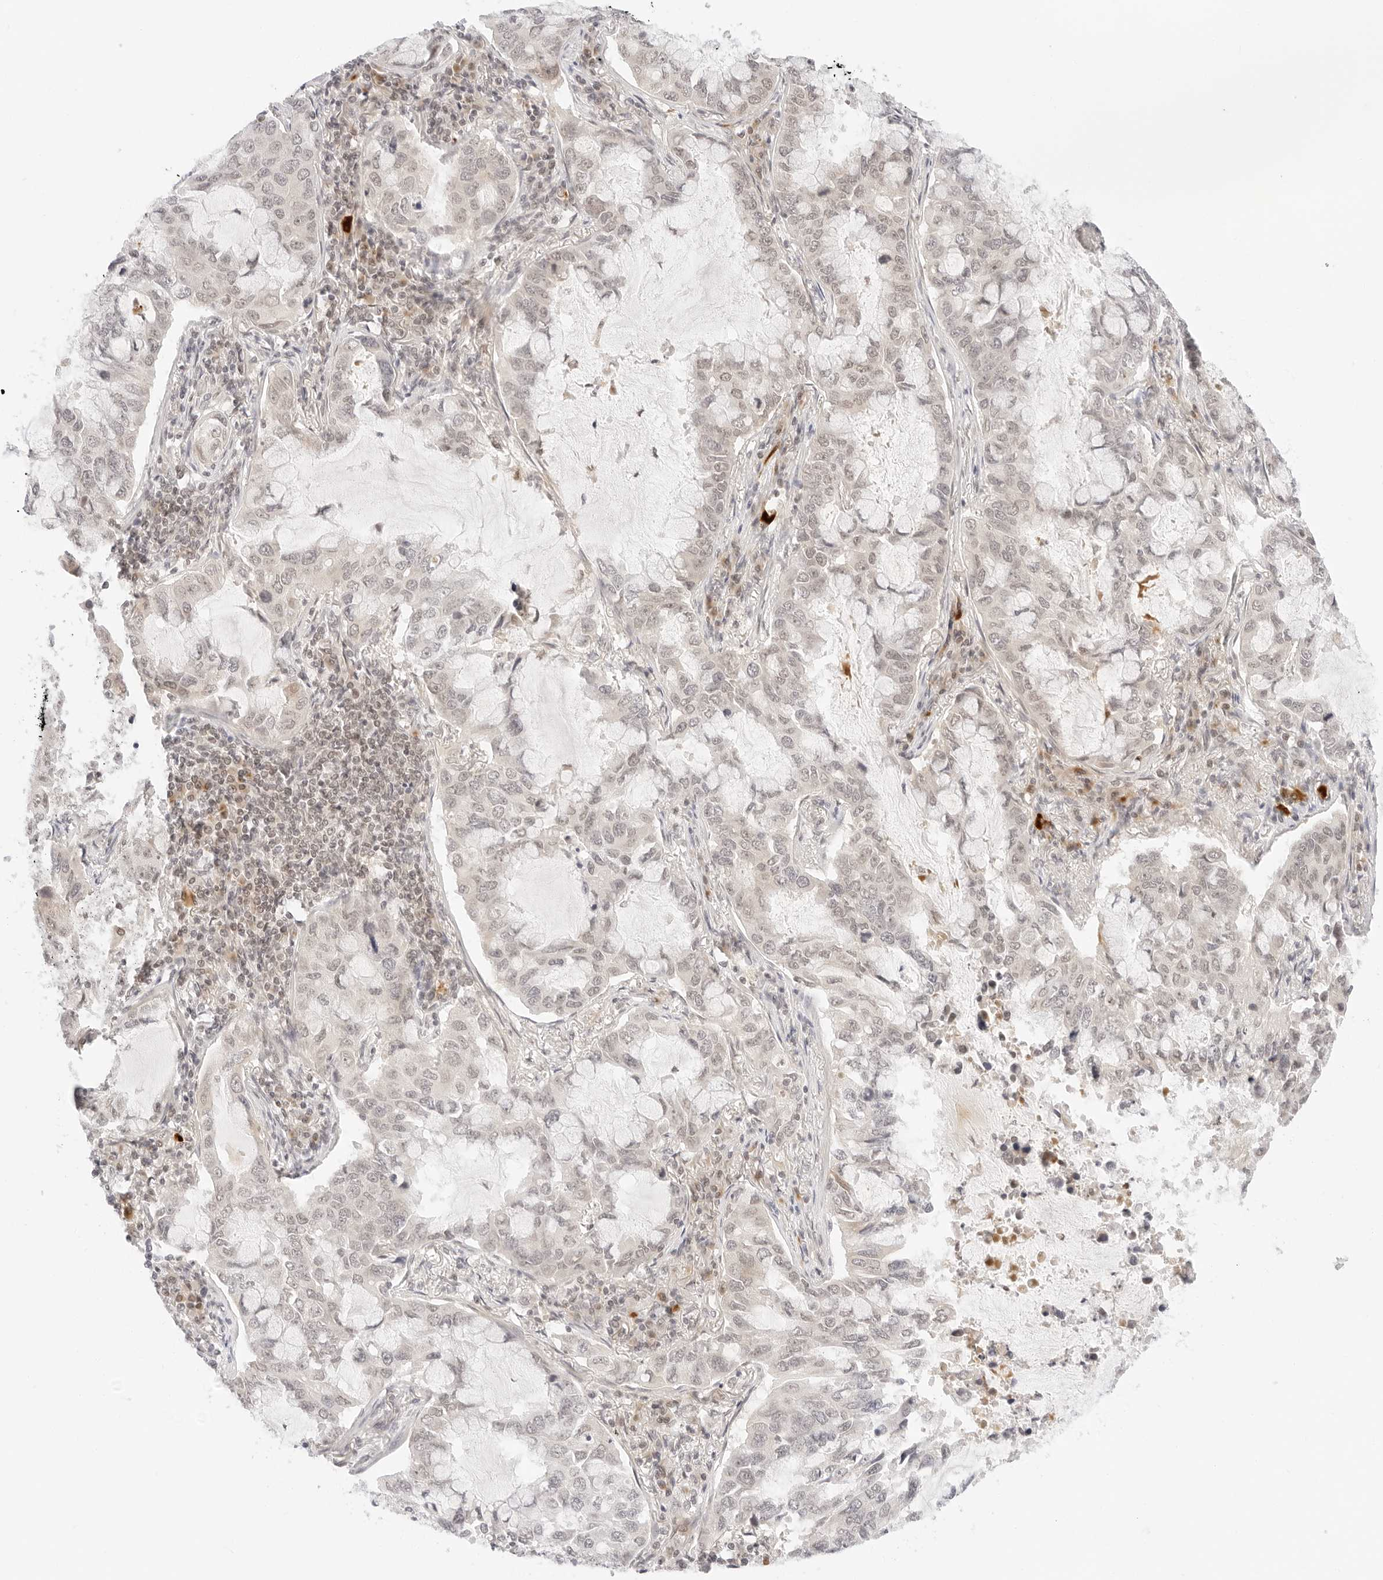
{"staining": {"intensity": "weak", "quantity": "<25%", "location": "nuclear"}, "tissue": "lung cancer", "cell_type": "Tumor cells", "image_type": "cancer", "snomed": [{"axis": "morphology", "description": "Adenocarcinoma, NOS"}, {"axis": "topography", "description": "Lung"}], "caption": "Immunohistochemistry image of adenocarcinoma (lung) stained for a protein (brown), which demonstrates no expression in tumor cells.", "gene": "POLR3C", "patient": {"sex": "male", "age": 64}}